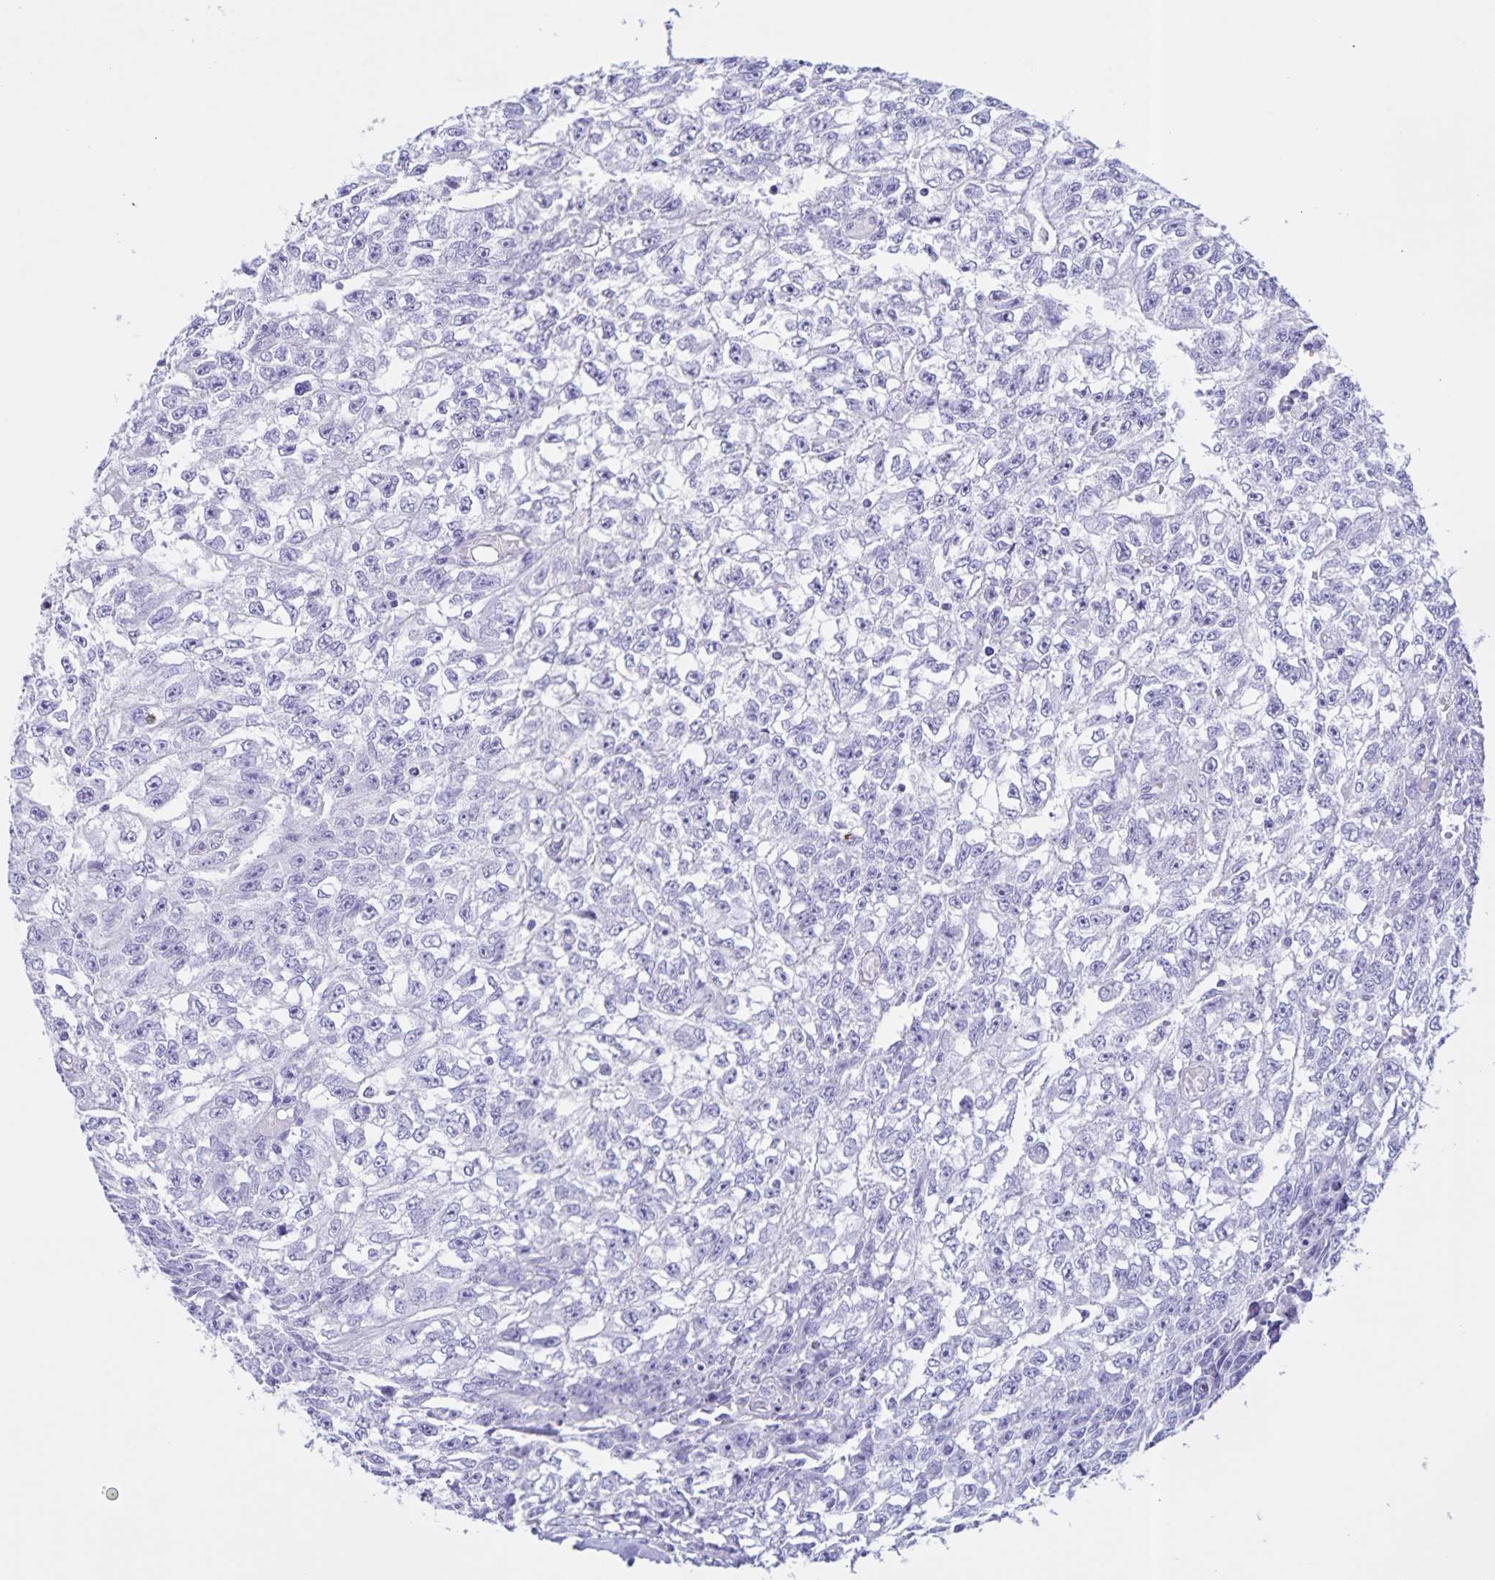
{"staining": {"intensity": "negative", "quantity": "none", "location": "none"}, "tissue": "testis cancer", "cell_type": "Tumor cells", "image_type": "cancer", "snomed": [{"axis": "morphology", "description": "Carcinoma, Embryonal, NOS"}, {"axis": "morphology", "description": "Teratoma, malignant, NOS"}, {"axis": "topography", "description": "Testis"}], "caption": "The image displays no significant positivity in tumor cells of teratoma (malignant) (testis).", "gene": "TGIF2LX", "patient": {"sex": "male", "age": 24}}